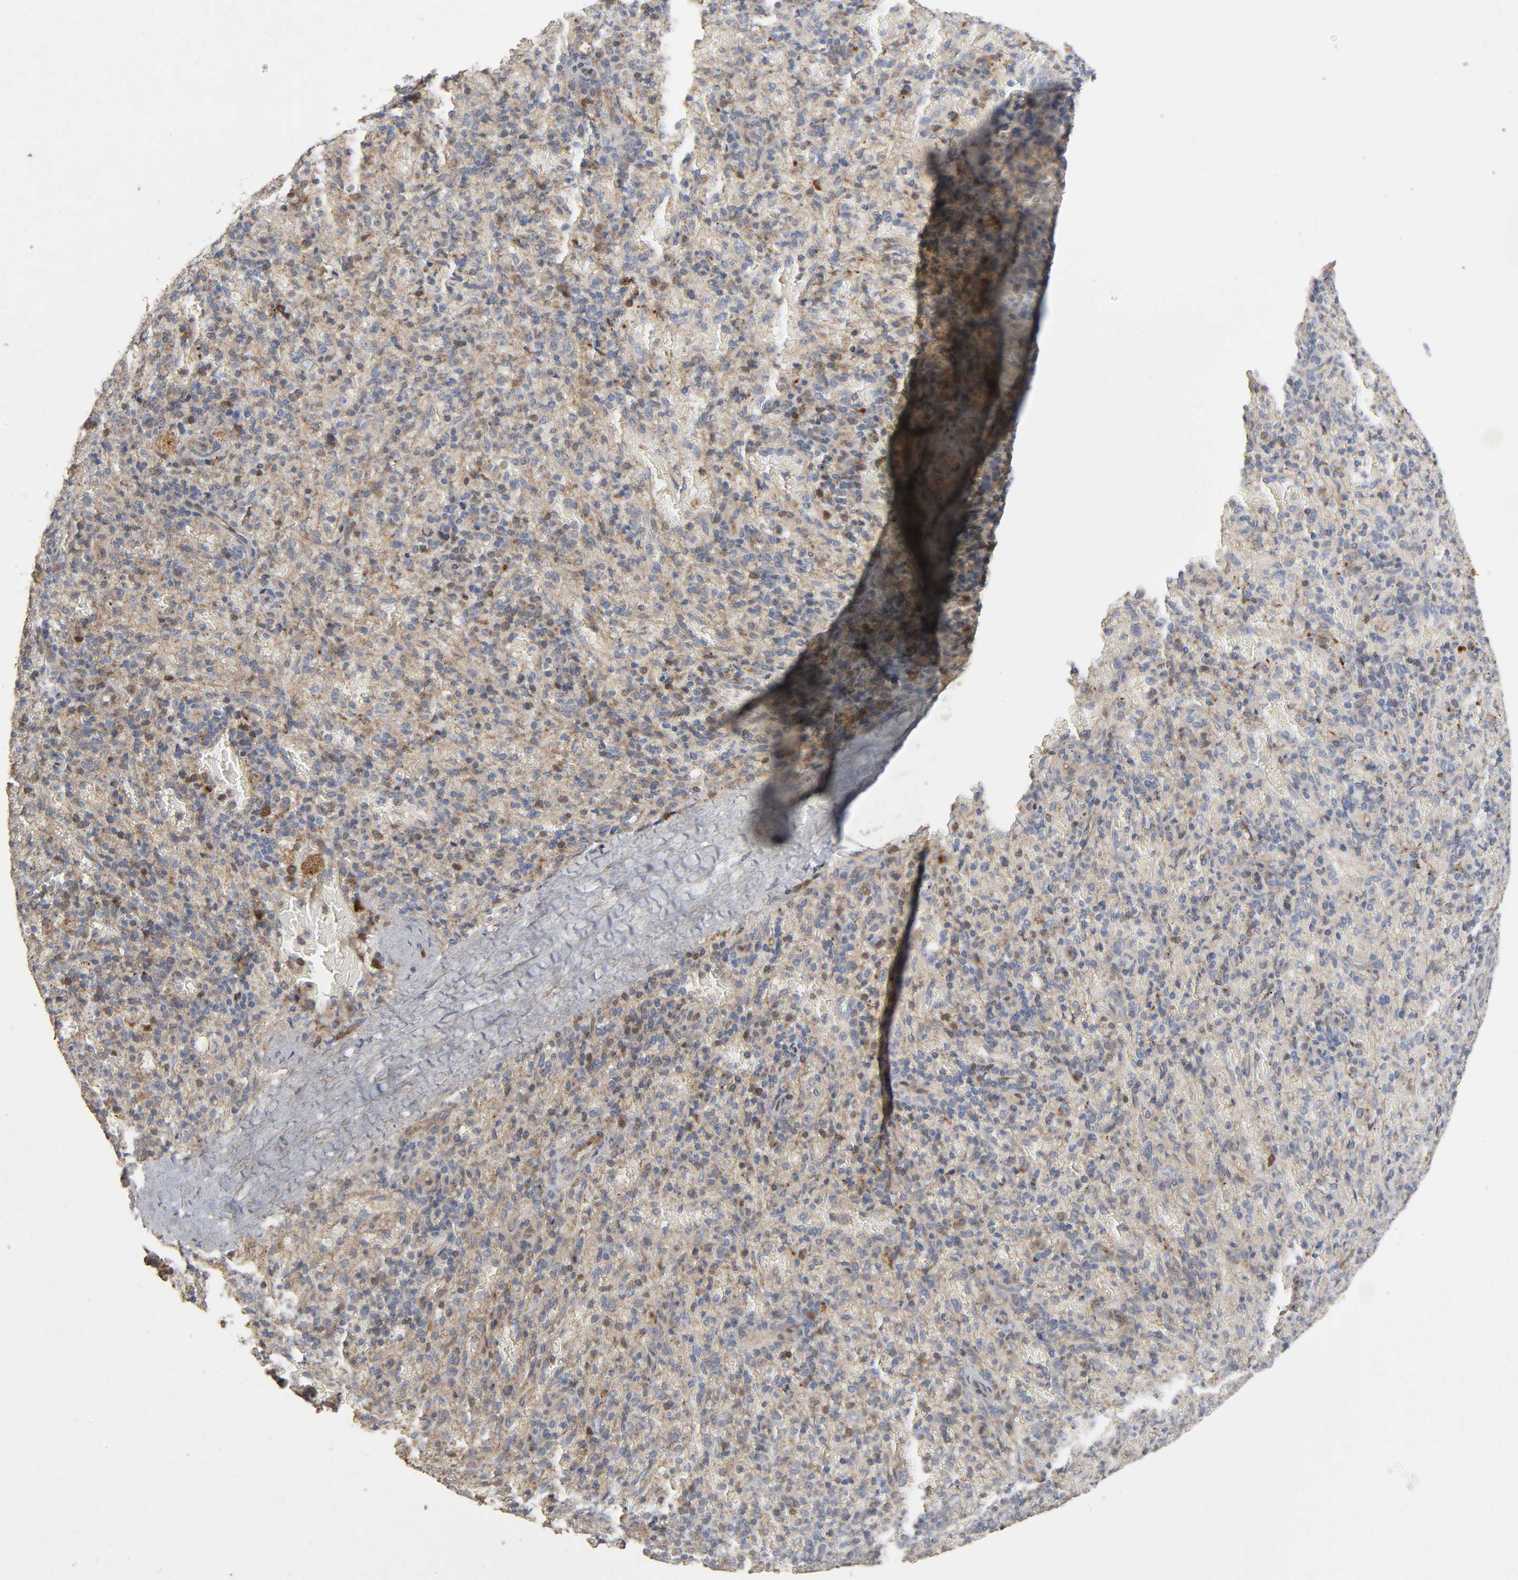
{"staining": {"intensity": "weak", "quantity": "25%-75%", "location": "cytoplasmic/membranous"}, "tissue": "spleen", "cell_type": "Cells in red pulp", "image_type": "normal", "snomed": [{"axis": "morphology", "description": "Normal tissue, NOS"}, {"axis": "topography", "description": "Spleen"}], "caption": "The photomicrograph exhibits staining of unremarkable spleen, revealing weak cytoplasmic/membranous protein positivity (brown color) within cells in red pulp.", "gene": "CDK6", "patient": {"sex": "female", "age": 43}}